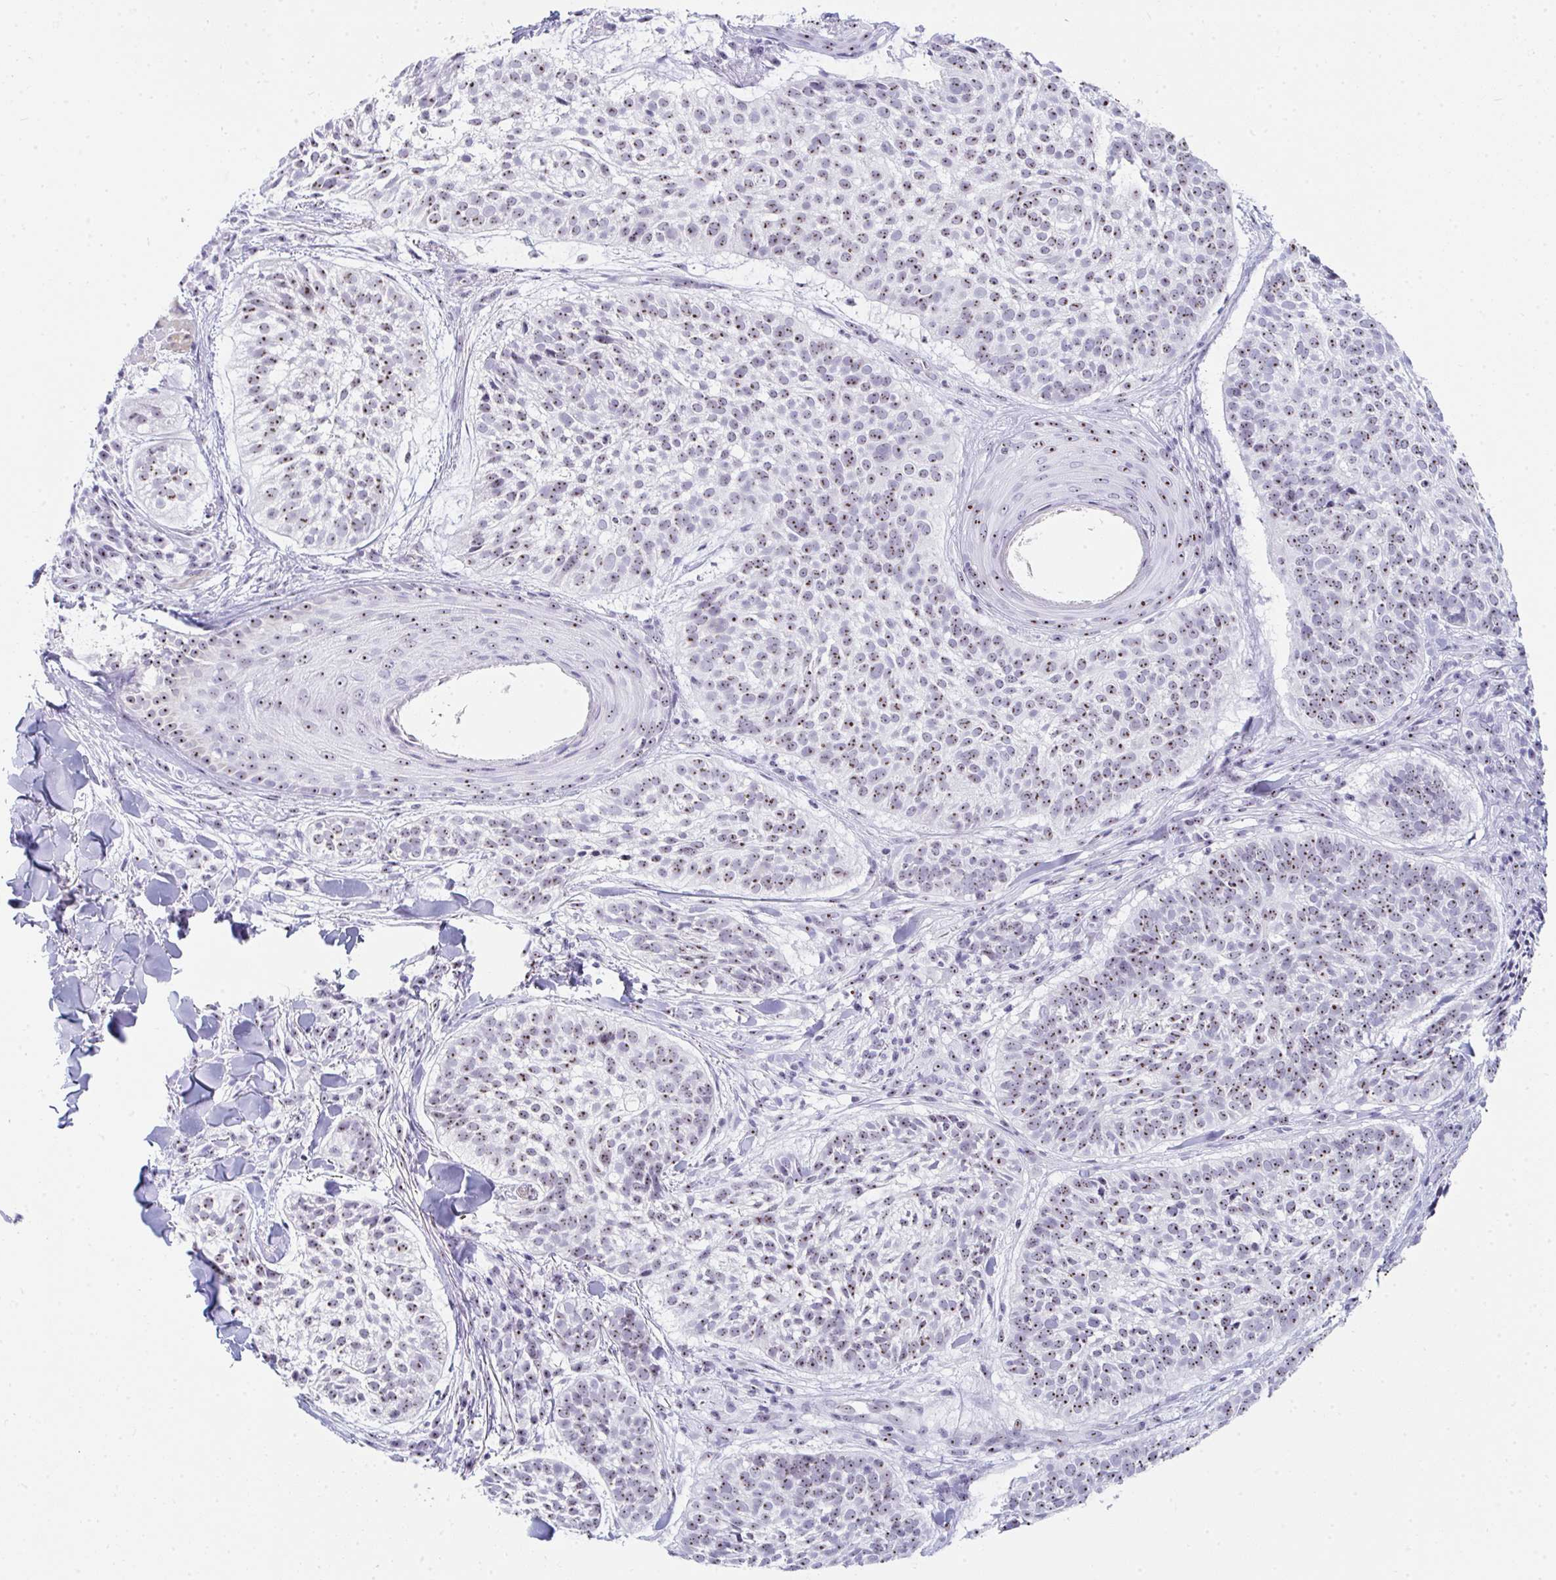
{"staining": {"intensity": "moderate", "quantity": ">75%", "location": "nuclear"}, "tissue": "skin cancer", "cell_type": "Tumor cells", "image_type": "cancer", "snomed": [{"axis": "morphology", "description": "Basal cell carcinoma"}, {"axis": "topography", "description": "Skin"}, {"axis": "topography", "description": "Skin of scalp"}], "caption": "Basal cell carcinoma (skin) stained with immunohistochemistry (IHC) displays moderate nuclear expression in approximately >75% of tumor cells.", "gene": "NOP10", "patient": {"sex": "female", "age": 45}}